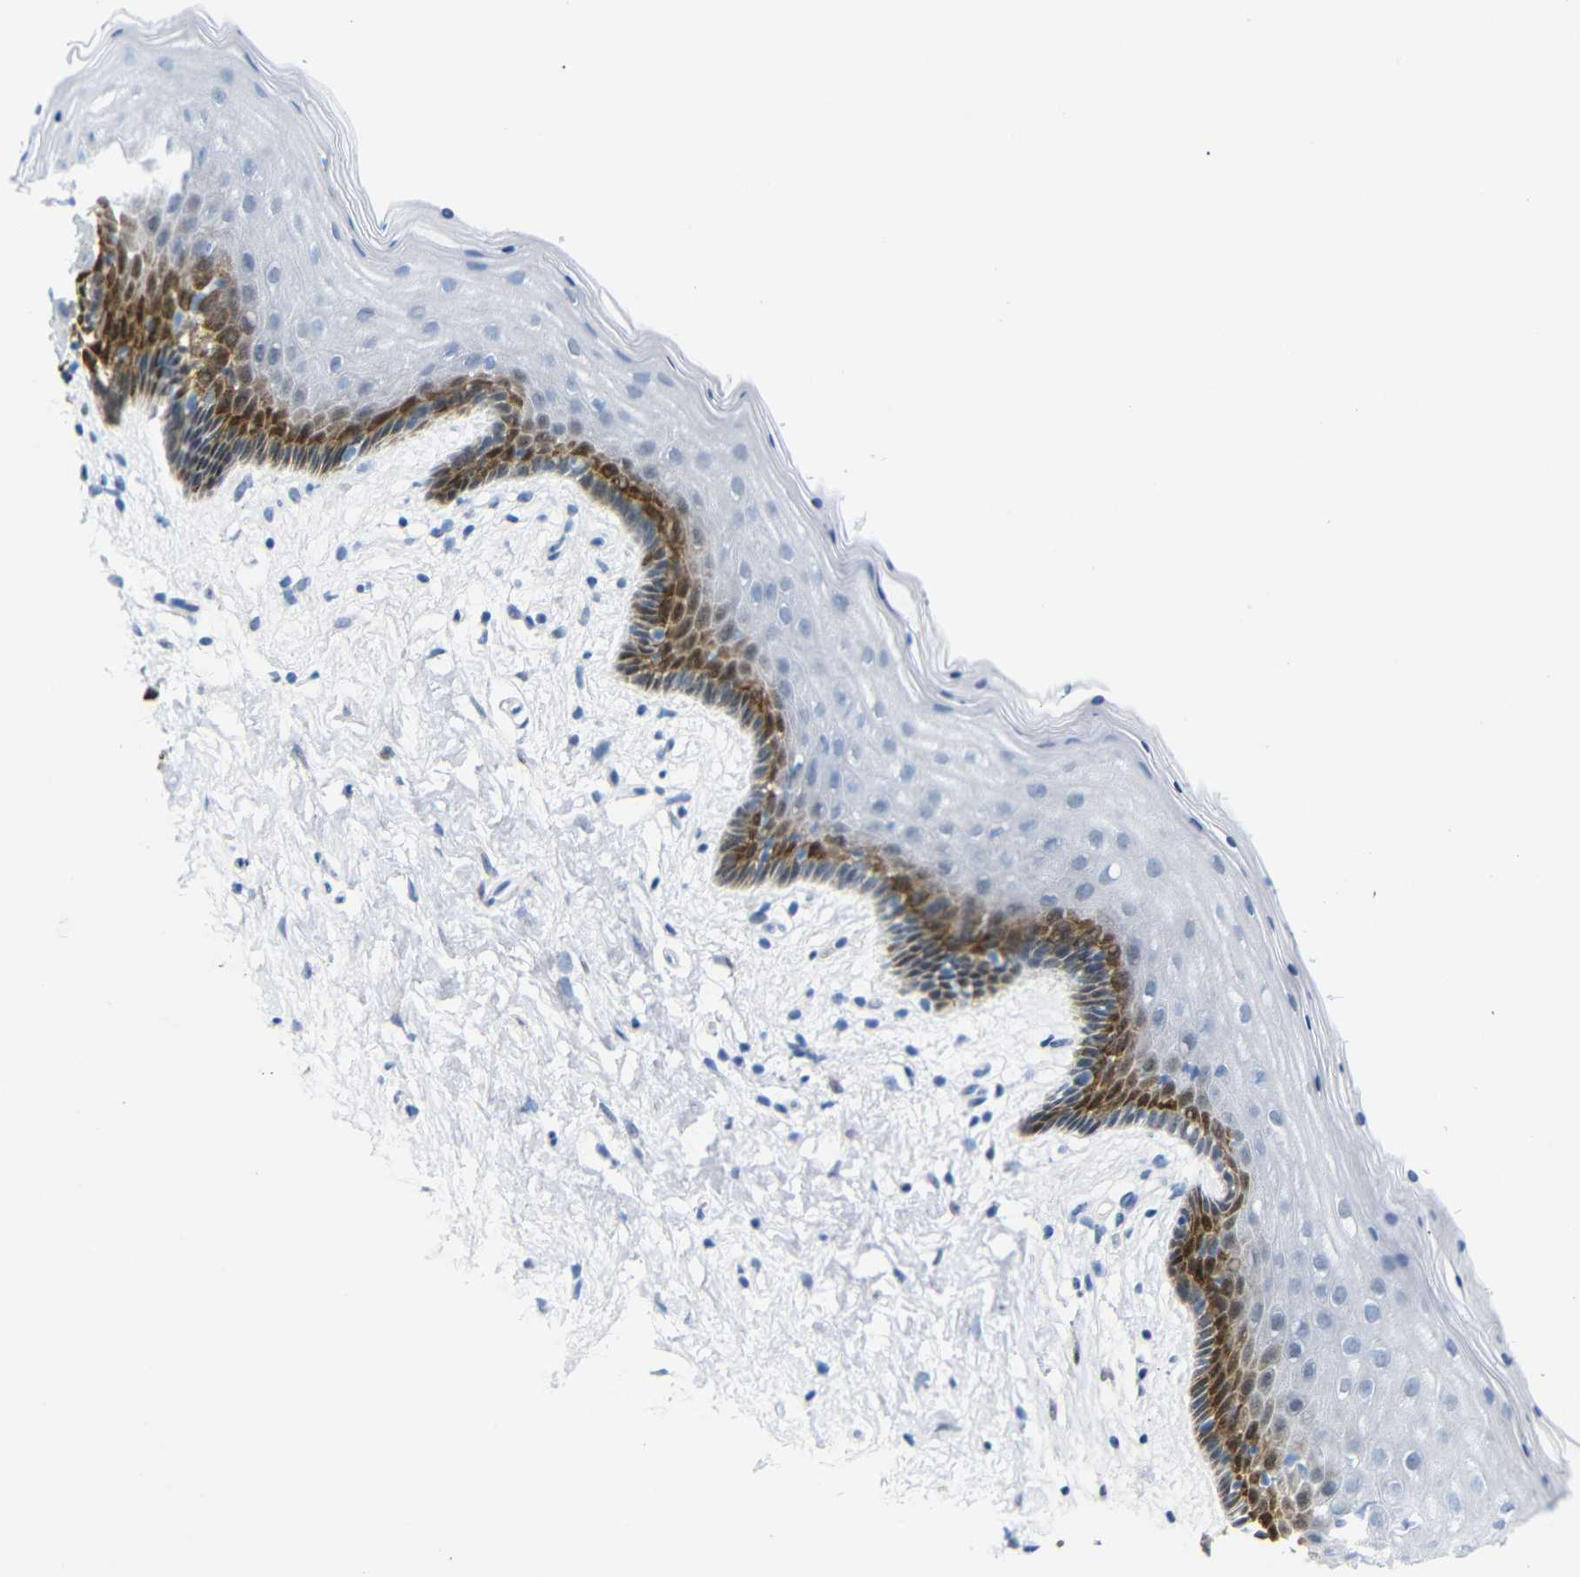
{"staining": {"intensity": "moderate", "quantity": "<25%", "location": "cytoplasmic/membranous,nuclear"}, "tissue": "vagina", "cell_type": "Squamous epithelial cells", "image_type": "normal", "snomed": [{"axis": "morphology", "description": "Normal tissue, NOS"}, {"axis": "topography", "description": "Vagina"}], "caption": "This photomicrograph shows unremarkable vagina stained with immunohistochemistry (IHC) to label a protein in brown. The cytoplasmic/membranous,nuclear of squamous epithelial cells show moderate positivity for the protein. Nuclei are counter-stained blue.", "gene": "MT1A", "patient": {"sex": "female", "age": 44}}